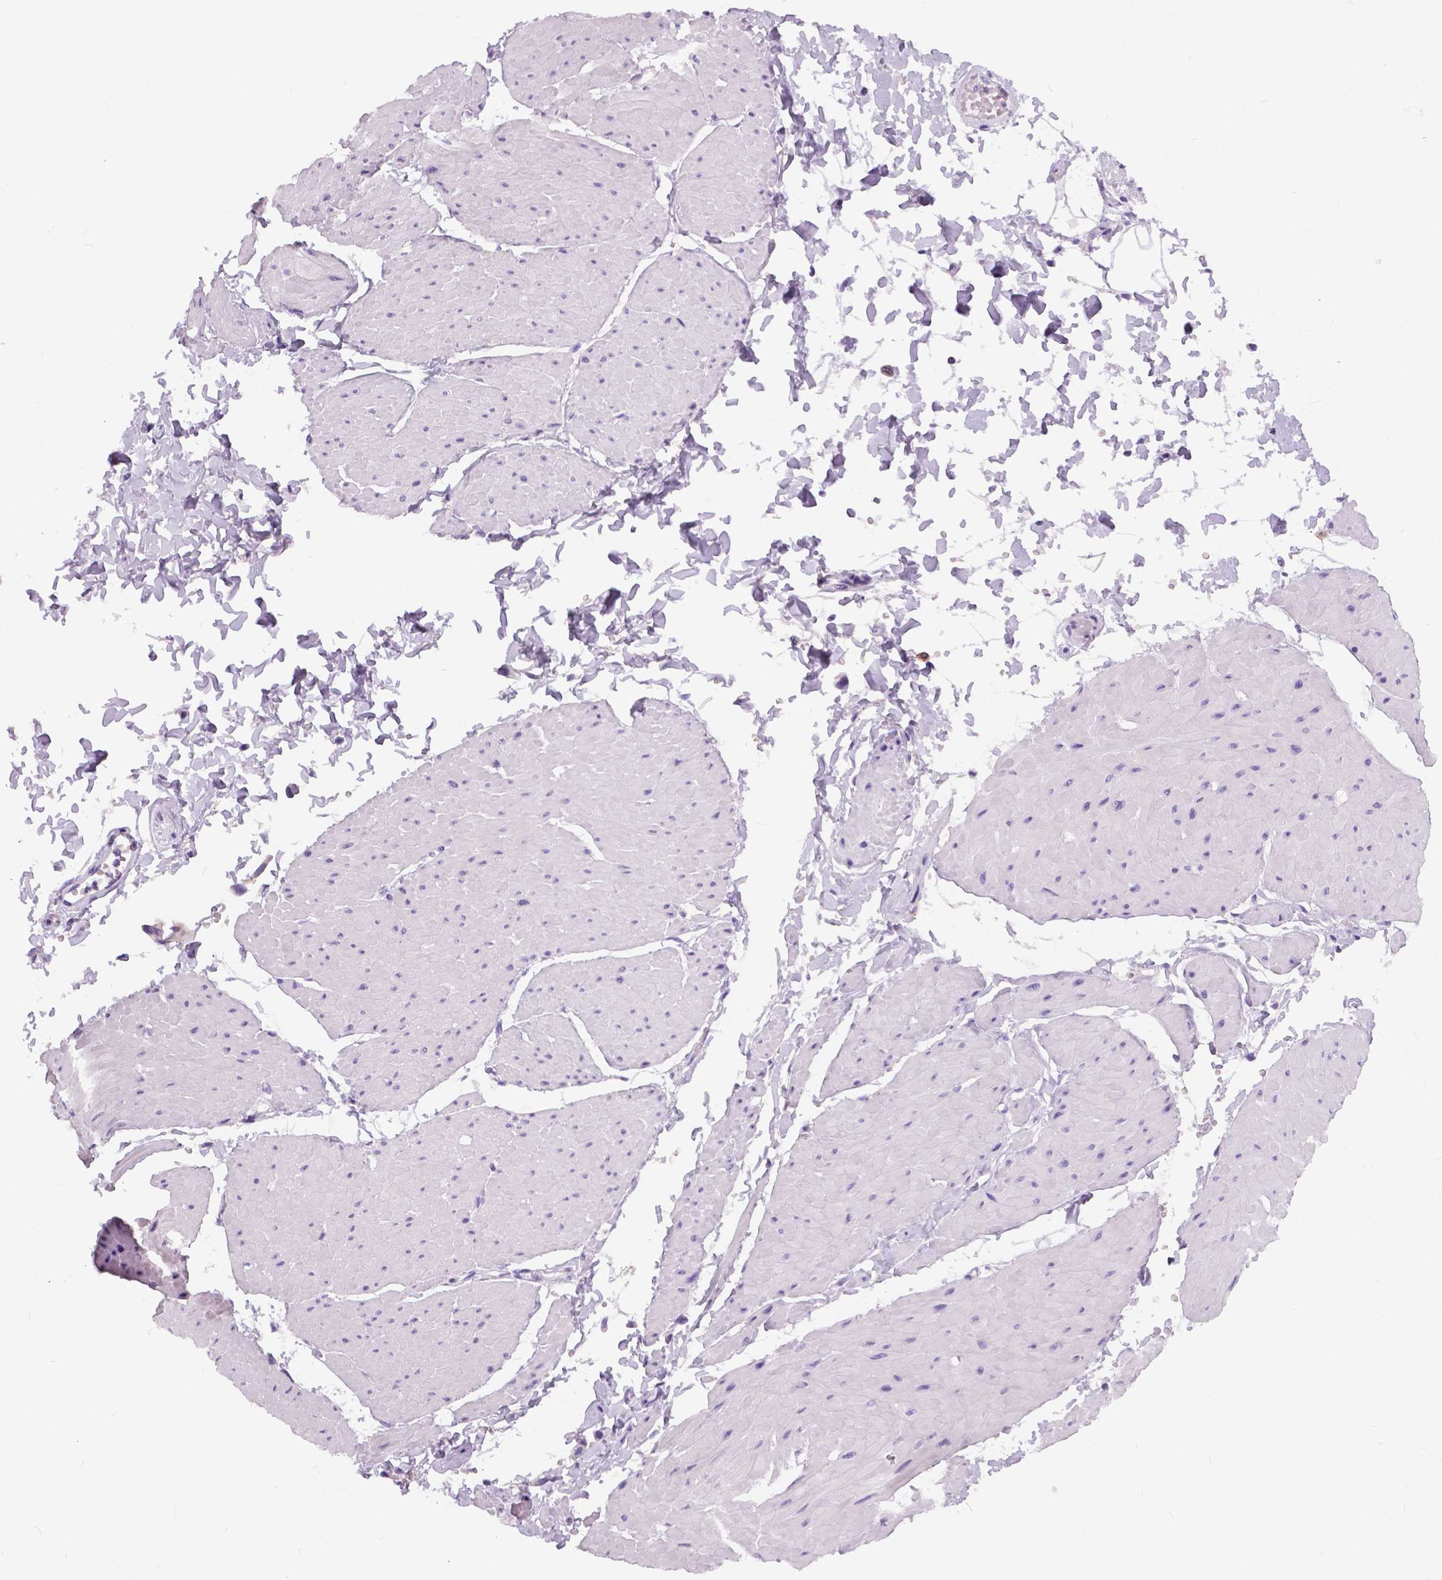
{"staining": {"intensity": "negative", "quantity": "none", "location": "none"}, "tissue": "adipose tissue", "cell_type": "Adipocytes", "image_type": "normal", "snomed": [{"axis": "morphology", "description": "Normal tissue, NOS"}, {"axis": "topography", "description": "Smooth muscle"}, {"axis": "topography", "description": "Peripheral nerve tissue"}], "caption": "IHC micrograph of normal adipose tissue: human adipose tissue stained with DAB demonstrates no significant protein staining in adipocytes. The staining is performed using DAB brown chromogen with nuclei counter-stained in using hematoxylin.", "gene": "TP53TG5", "patient": {"sex": "male", "age": 58}}